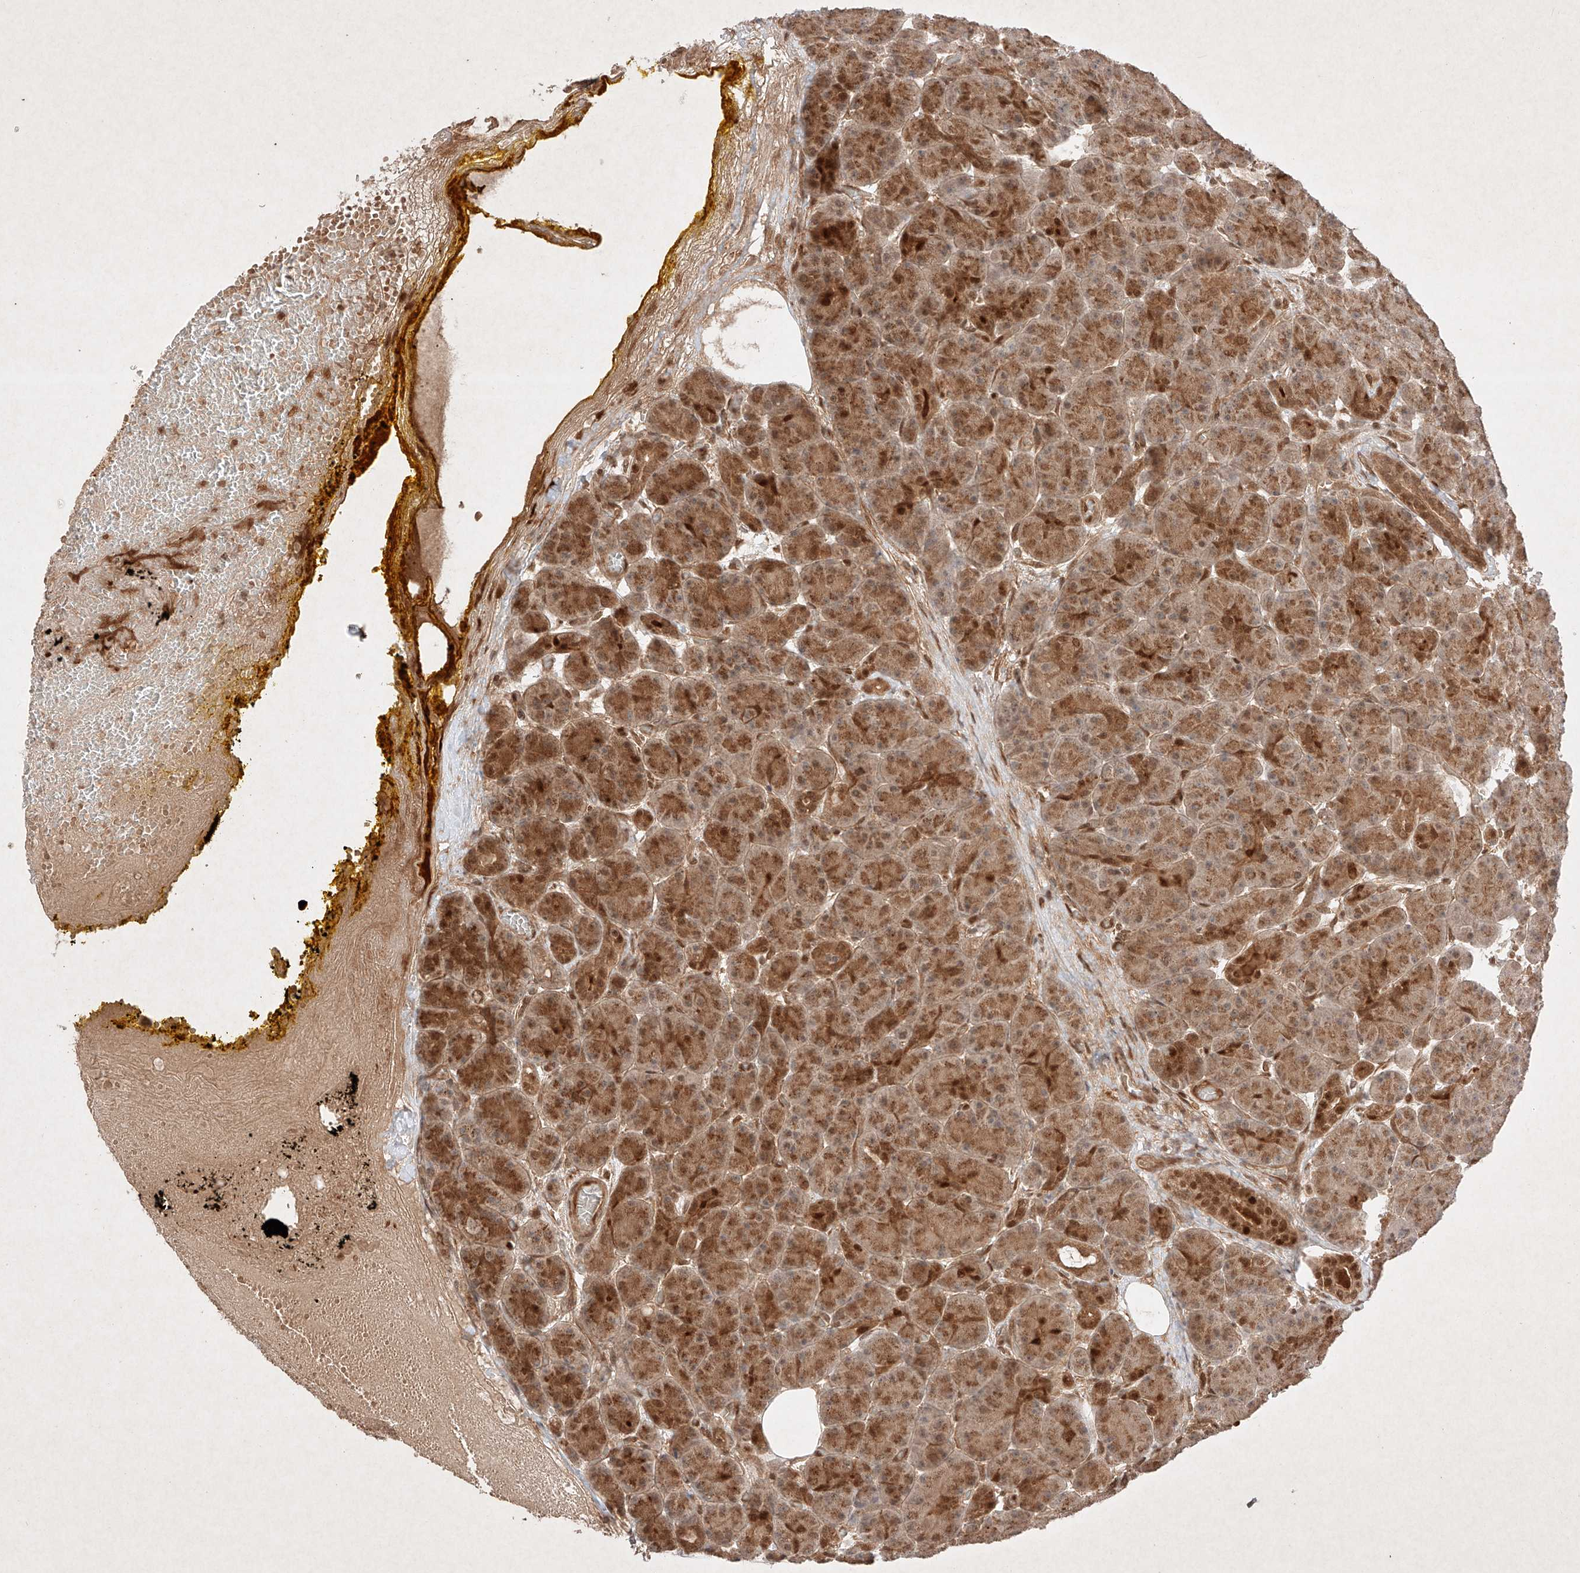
{"staining": {"intensity": "strong", "quantity": "25%-75%", "location": "cytoplasmic/membranous,nuclear"}, "tissue": "pancreas", "cell_type": "Exocrine glandular cells", "image_type": "normal", "snomed": [{"axis": "morphology", "description": "Normal tissue, NOS"}, {"axis": "topography", "description": "Pancreas"}], "caption": "Immunohistochemical staining of benign pancreas exhibits 25%-75% levels of strong cytoplasmic/membranous,nuclear protein expression in about 25%-75% of exocrine glandular cells.", "gene": "RNF31", "patient": {"sex": "male", "age": 63}}